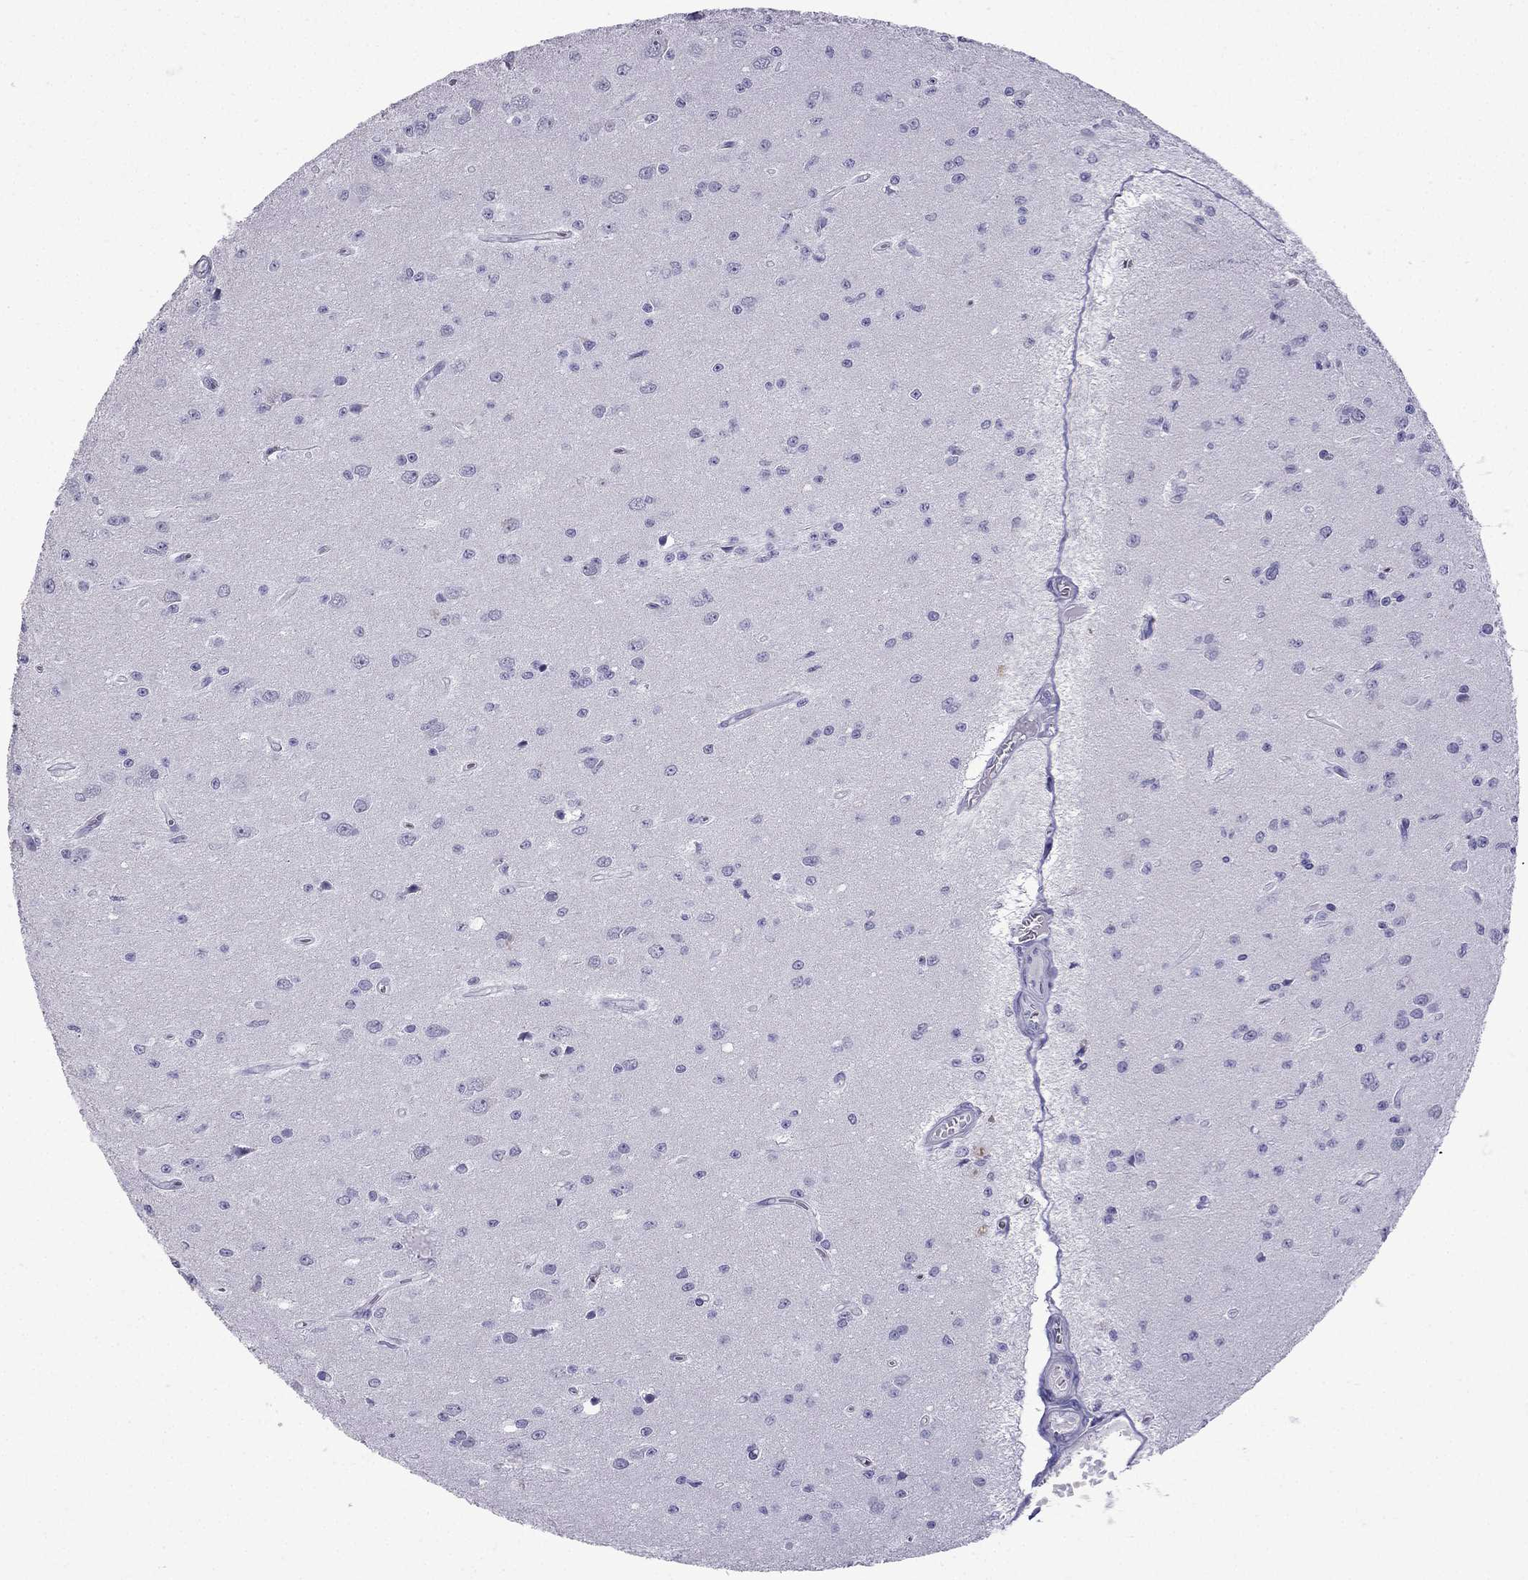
{"staining": {"intensity": "negative", "quantity": "none", "location": "none"}, "tissue": "glioma", "cell_type": "Tumor cells", "image_type": "cancer", "snomed": [{"axis": "morphology", "description": "Glioma, malignant, Low grade"}, {"axis": "topography", "description": "Brain"}], "caption": "The photomicrograph displays no significant expression in tumor cells of malignant low-grade glioma.", "gene": "GJA8", "patient": {"sex": "female", "age": 45}}